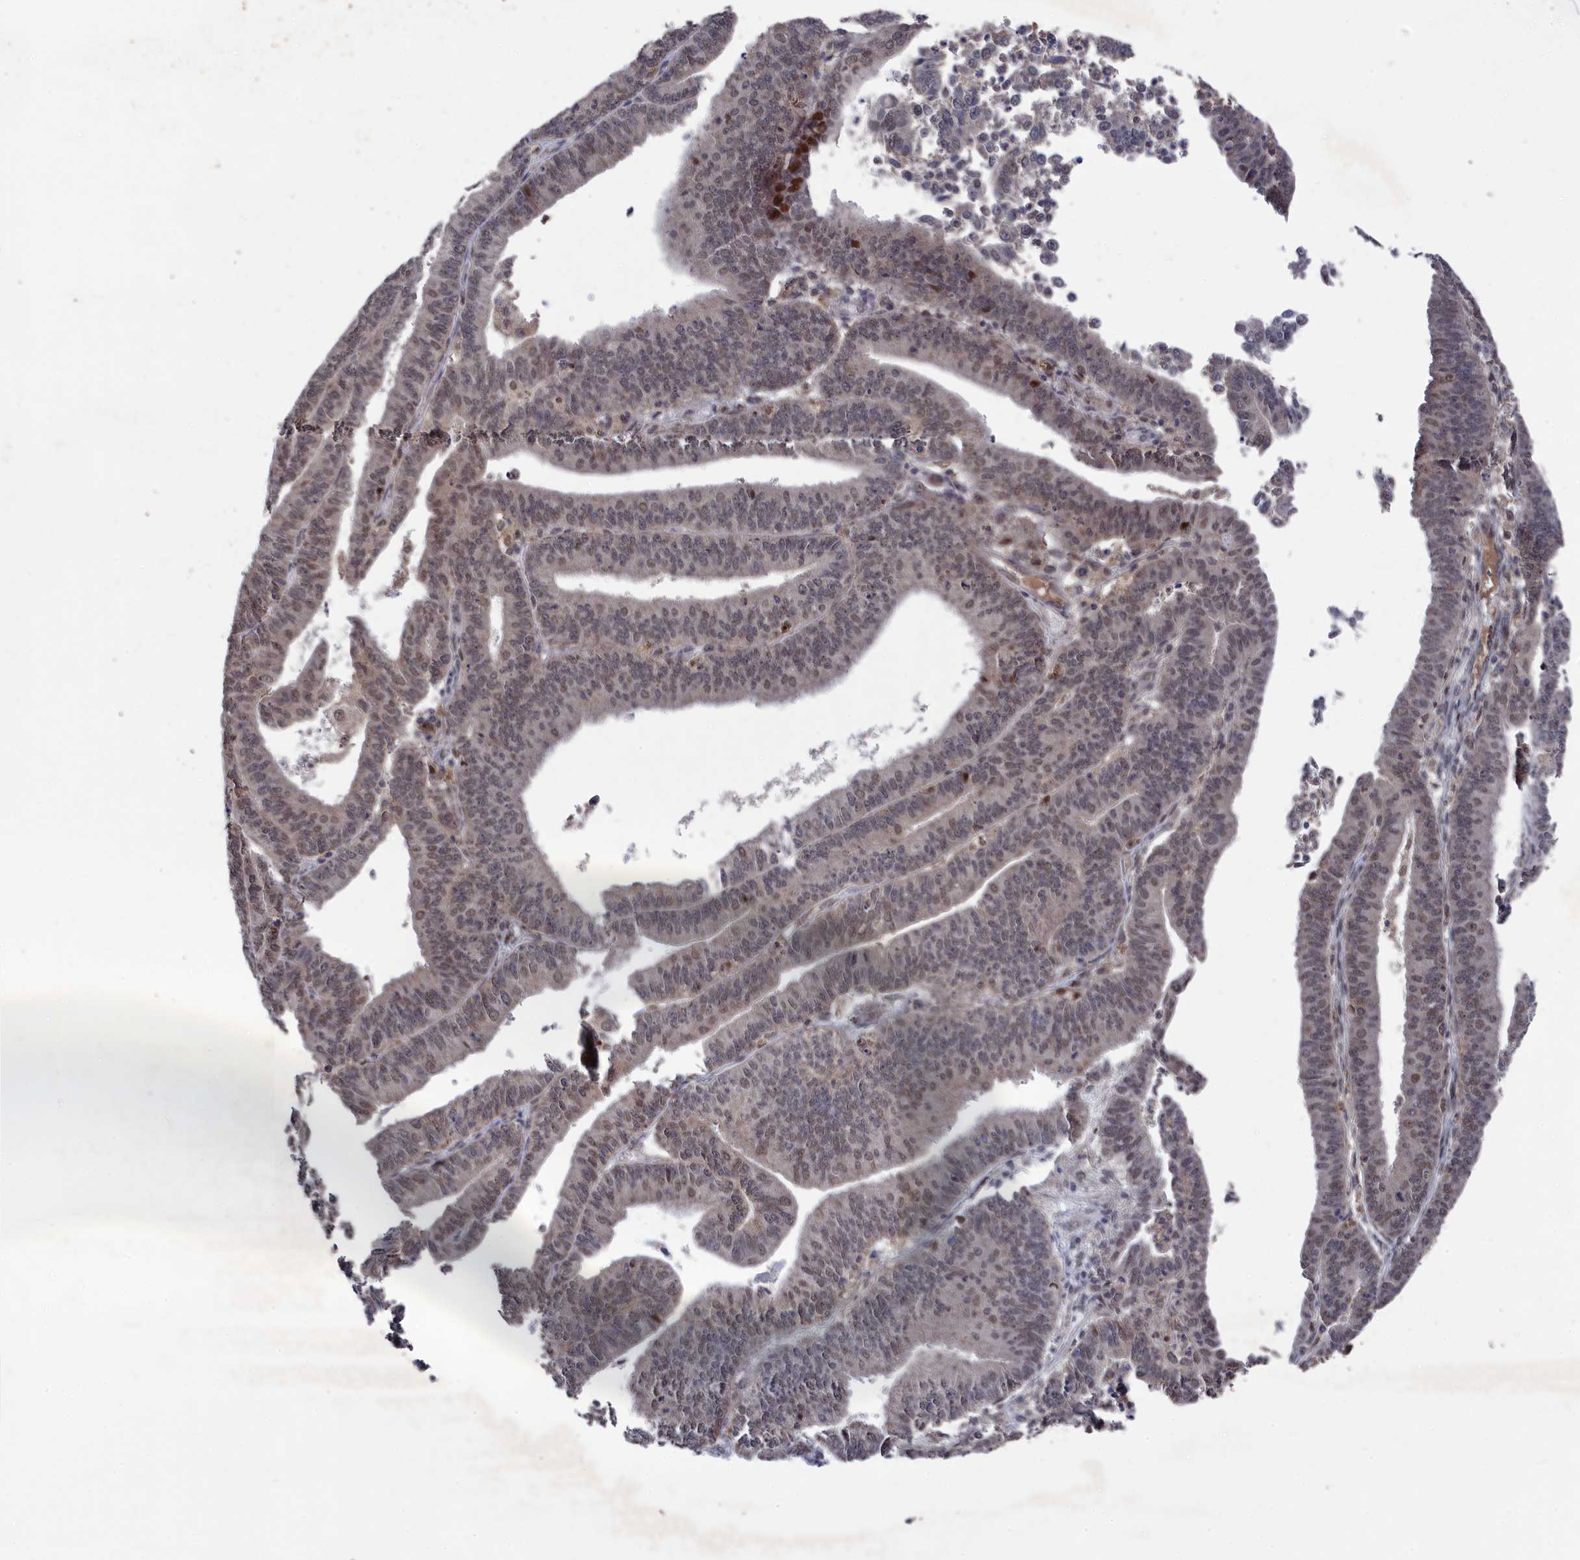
{"staining": {"intensity": "weak", "quantity": ">75%", "location": "nuclear"}, "tissue": "endometrial cancer", "cell_type": "Tumor cells", "image_type": "cancer", "snomed": [{"axis": "morphology", "description": "Adenocarcinoma, NOS"}, {"axis": "topography", "description": "Endometrium"}], "caption": "A micrograph of human endometrial cancer (adenocarcinoma) stained for a protein shows weak nuclear brown staining in tumor cells. The staining is performed using DAB brown chromogen to label protein expression. The nuclei are counter-stained blue using hematoxylin.", "gene": "CEACAM21", "patient": {"sex": "female", "age": 73}}